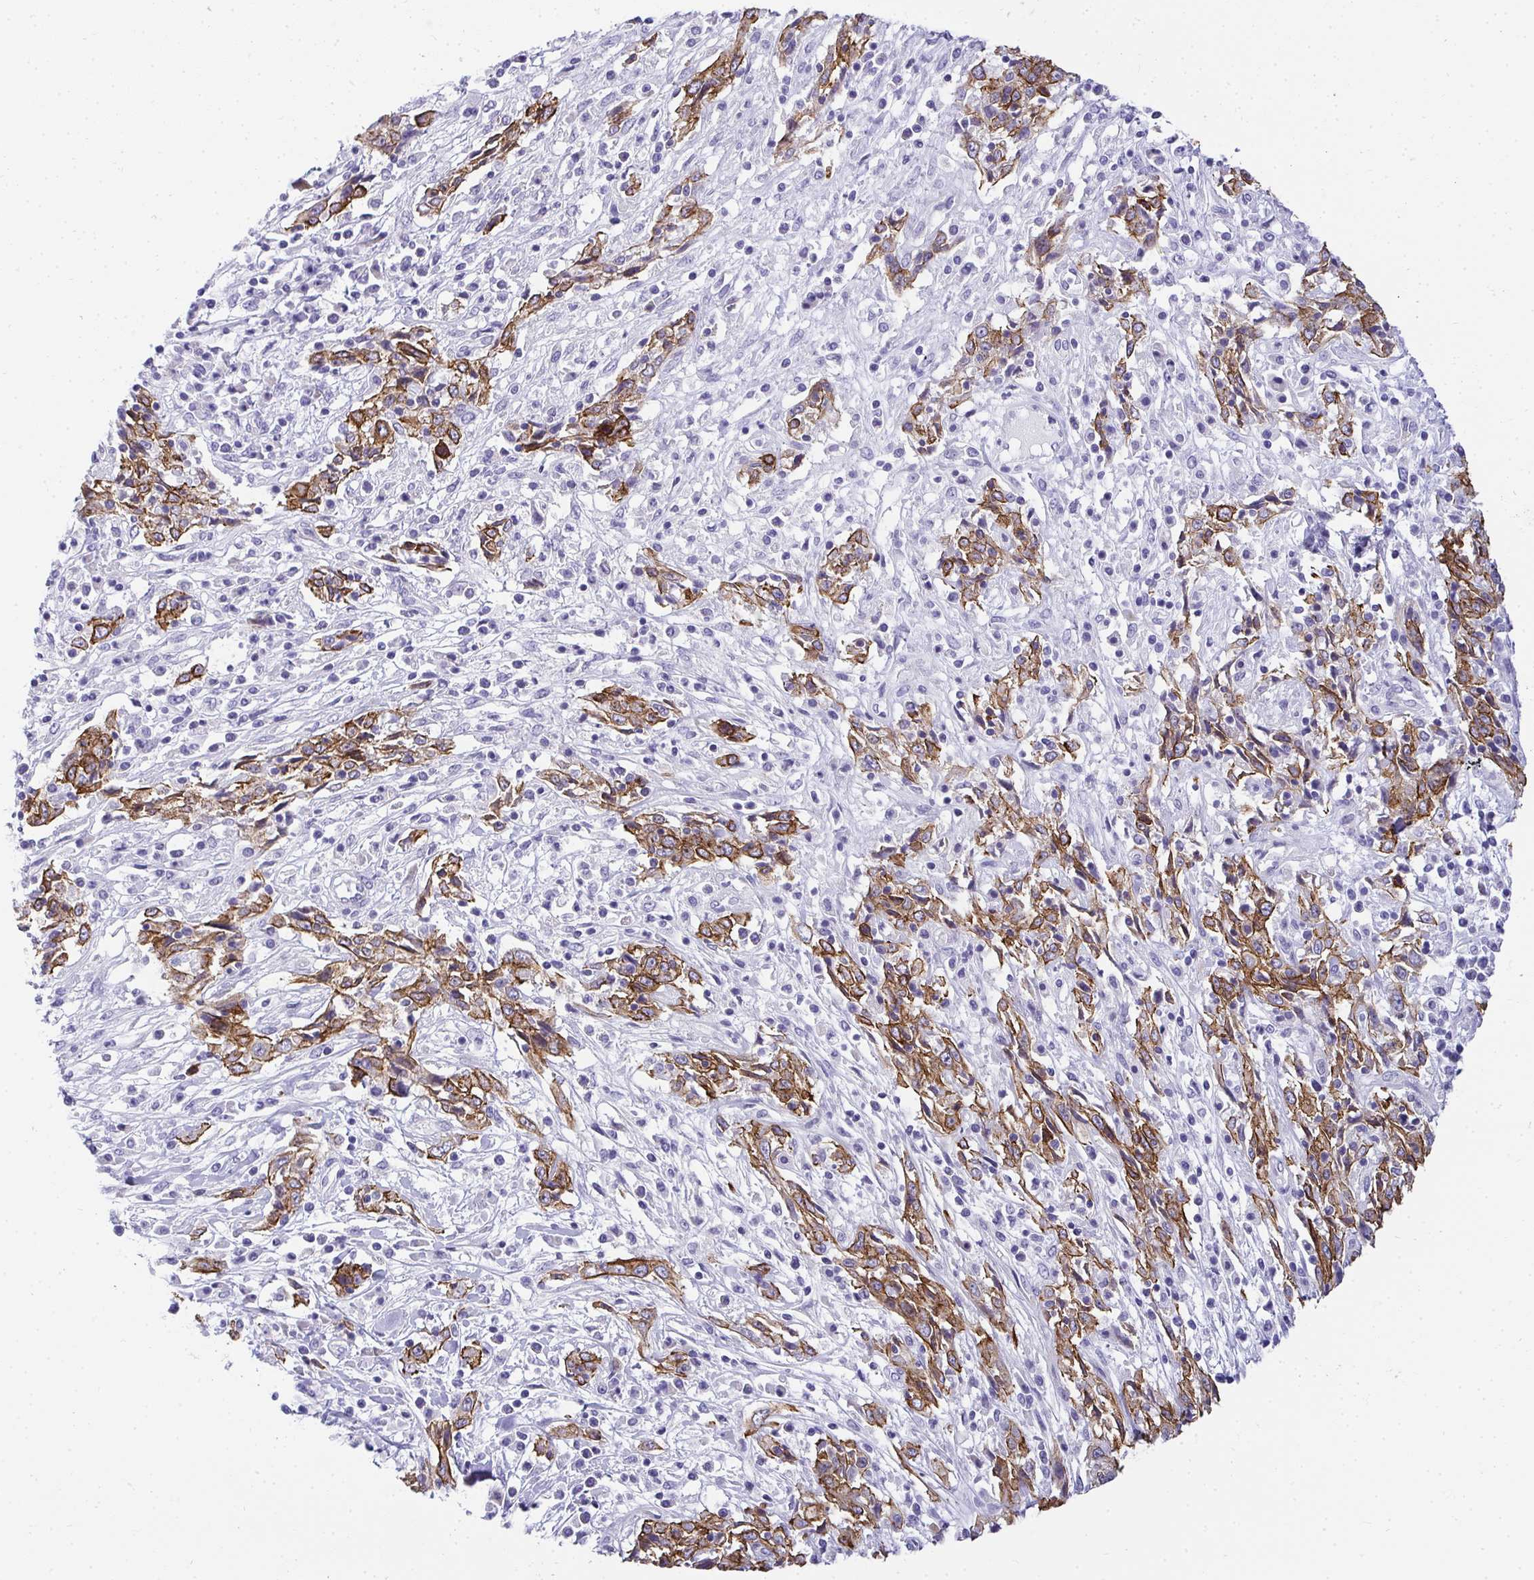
{"staining": {"intensity": "moderate", "quantity": ">75%", "location": "cytoplasmic/membranous"}, "tissue": "cervical cancer", "cell_type": "Tumor cells", "image_type": "cancer", "snomed": [{"axis": "morphology", "description": "Adenocarcinoma, NOS"}, {"axis": "topography", "description": "Cervix"}], "caption": "A brown stain labels moderate cytoplasmic/membranous expression of a protein in cervical cancer tumor cells.", "gene": "AK5", "patient": {"sex": "female", "age": 40}}